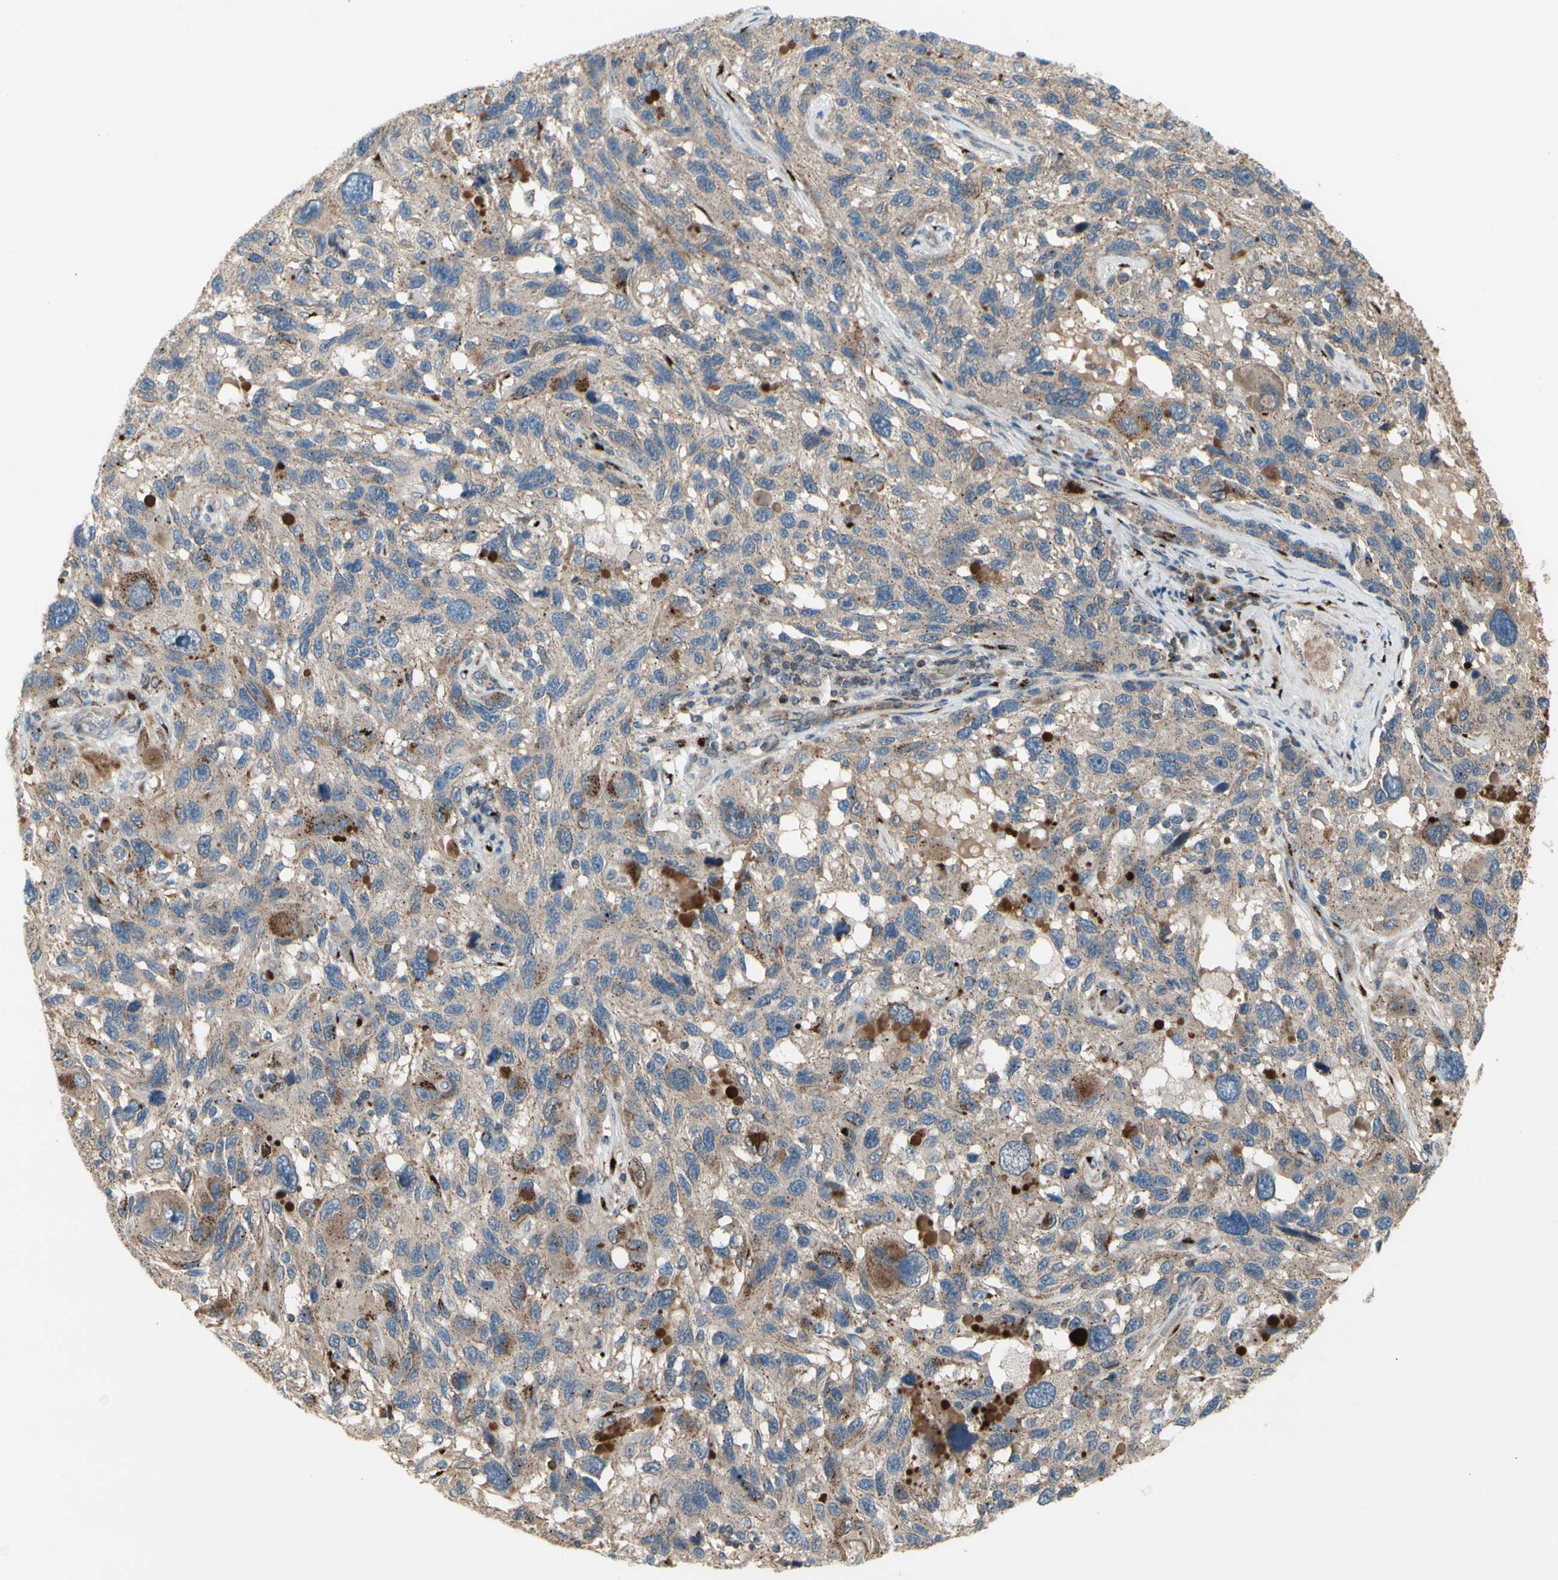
{"staining": {"intensity": "moderate", "quantity": ">75%", "location": "cytoplasmic/membranous"}, "tissue": "melanoma", "cell_type": "Tumor cells", "image_type": "cancer", "snomed": [{"axis": "morphology", "description": "Malignant melanoma, NOS"}, {"axis": "topography", "description": "Skin"}], "caption": "Malignant melanoma tissue demonstrates moderate cytoplasmic/membranous expression in about >75% of tumor cells", "gene": "GALNT5", "patient": {"sex": "male", "age": 53}}